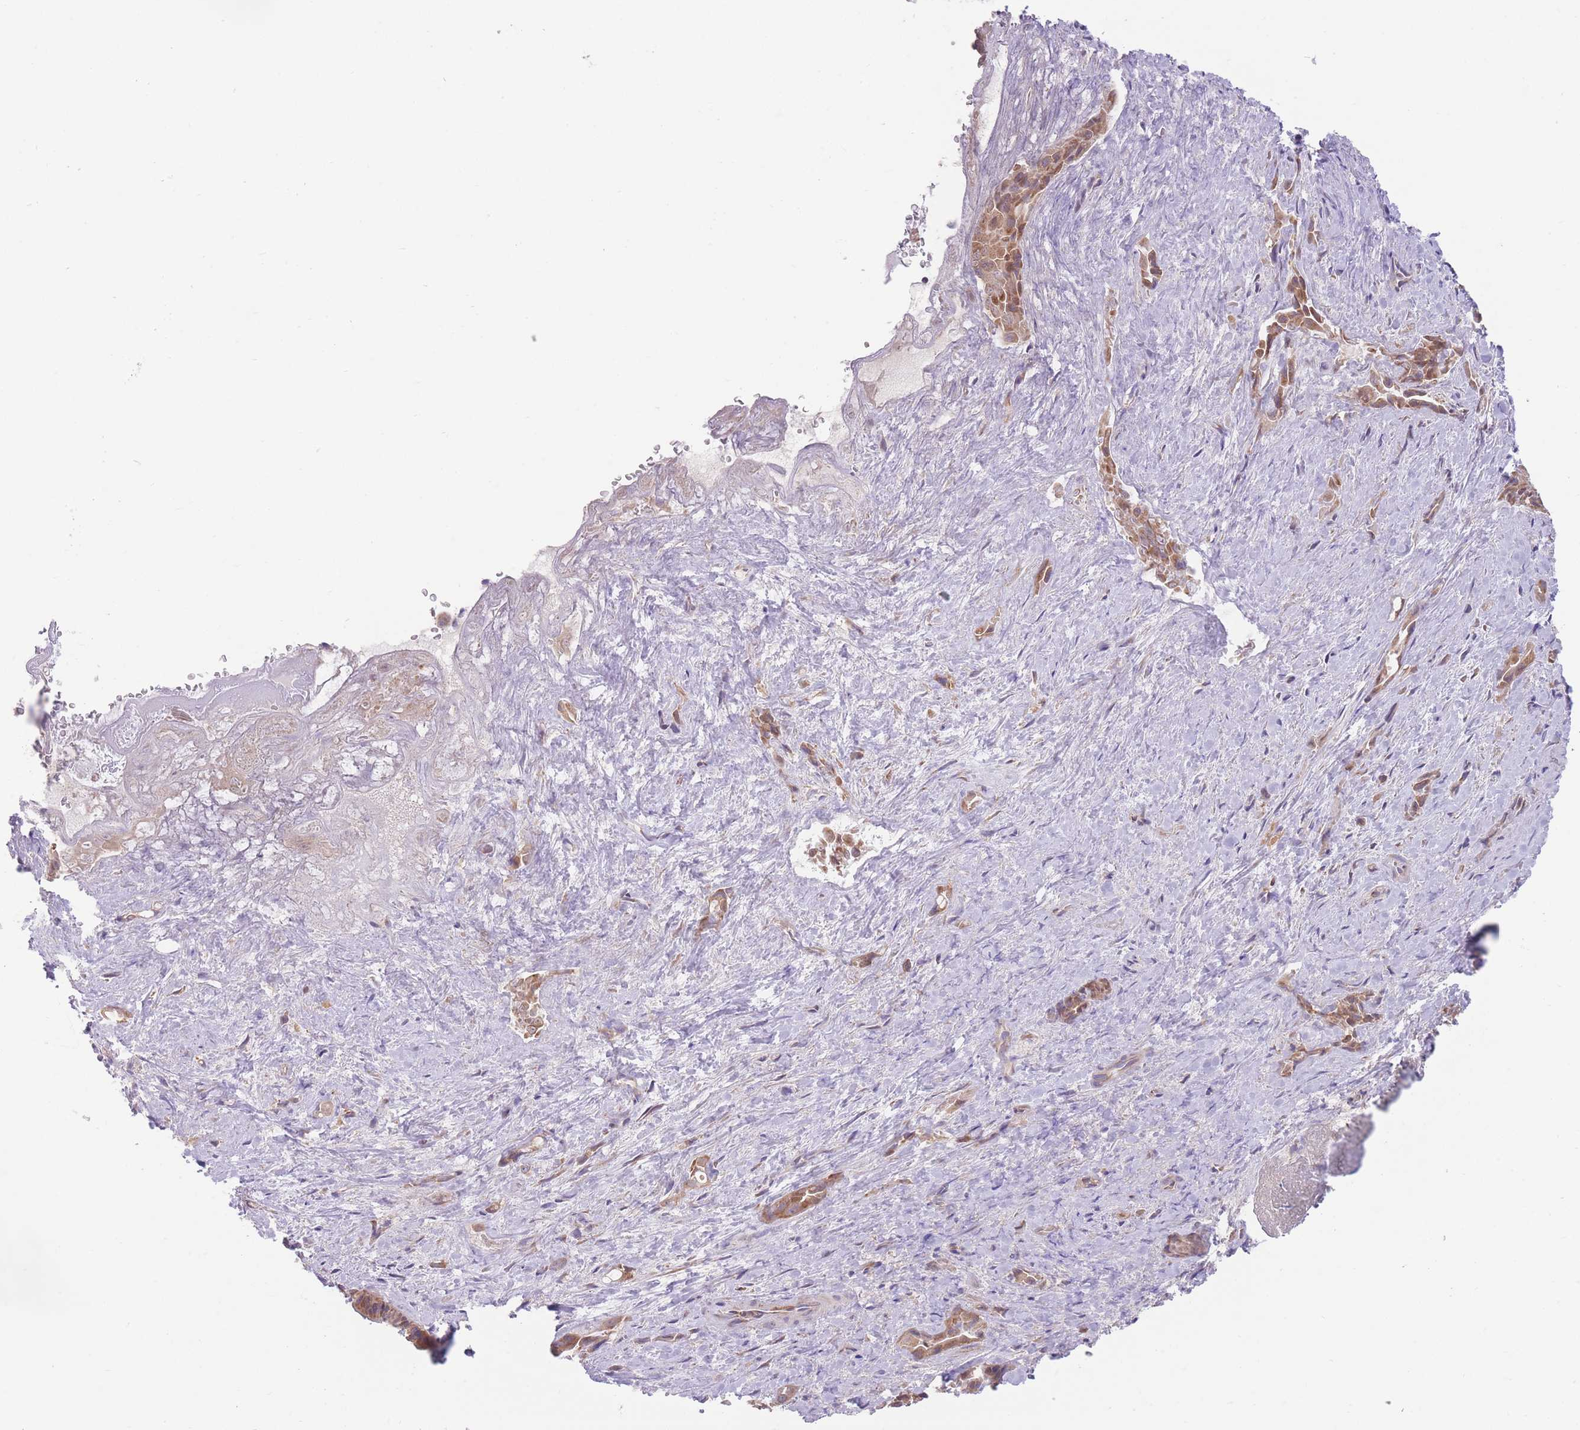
{"staining": {"intensity": "strong", "quantity": ">75%", "location": "cytoplasmic/membranous"}, "tissue": "liver cancer", "cell_type": "Tumor cells", "image_type": "cancer", "snomed": [{"axis": "morphology", "description": "Cholangiocarcinoma"}, {"axis": "topography", "description": "Liver"}], "caption": "A high amount of strong cytoplasmic/membranous positivity is identified in about >75% of tumor cells in liver cancer tissue. (DAB = brown stain, brightfield microscopy at high magnification).", "gene": "BOLA2B", "patient": {"sex": "female", "age": 68}}